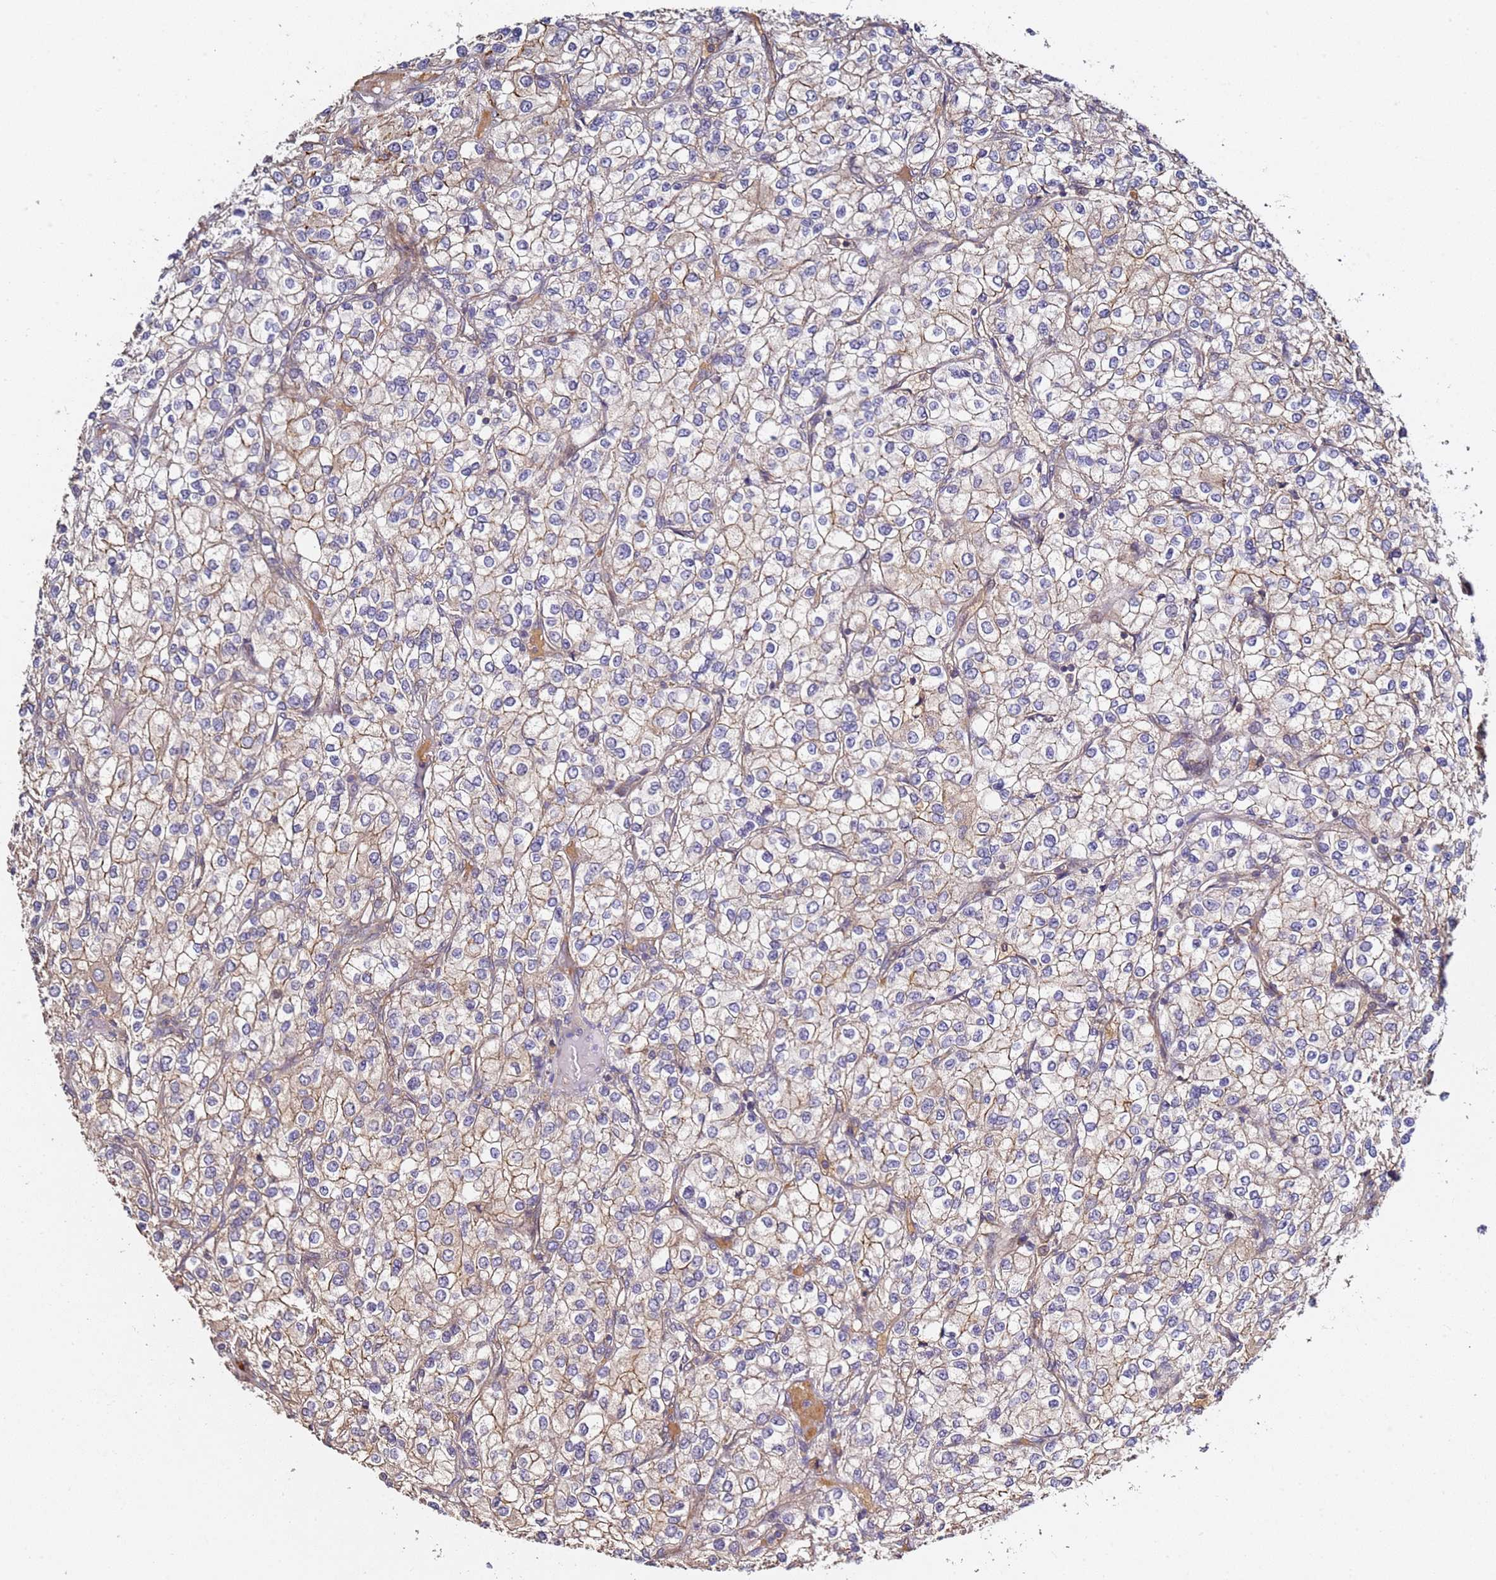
{"staining": {"intensity": "weak", "quantity": "25%-75%", "location": "cytoplasmic/membranous"}, "tissue": "renal cancer", "cell_type": "Tumor cells", "image_type": "cancer", "snomed": [{"axis": "morphology", "description": "Adenocarcinoma, NOS"}, {"axis": "topography", "description": "Kidney"}], "caption": "An immunohistochemistry (IHC) micrograph of tumor tissue is shown. Protein staining in brown labels weak cytoplasmic/membranous positivity in renal cancer (adenocarcinoma) within tumor cells.", "gene": "OSBPL2", "patient": {"sex": "male", "age": 80}}